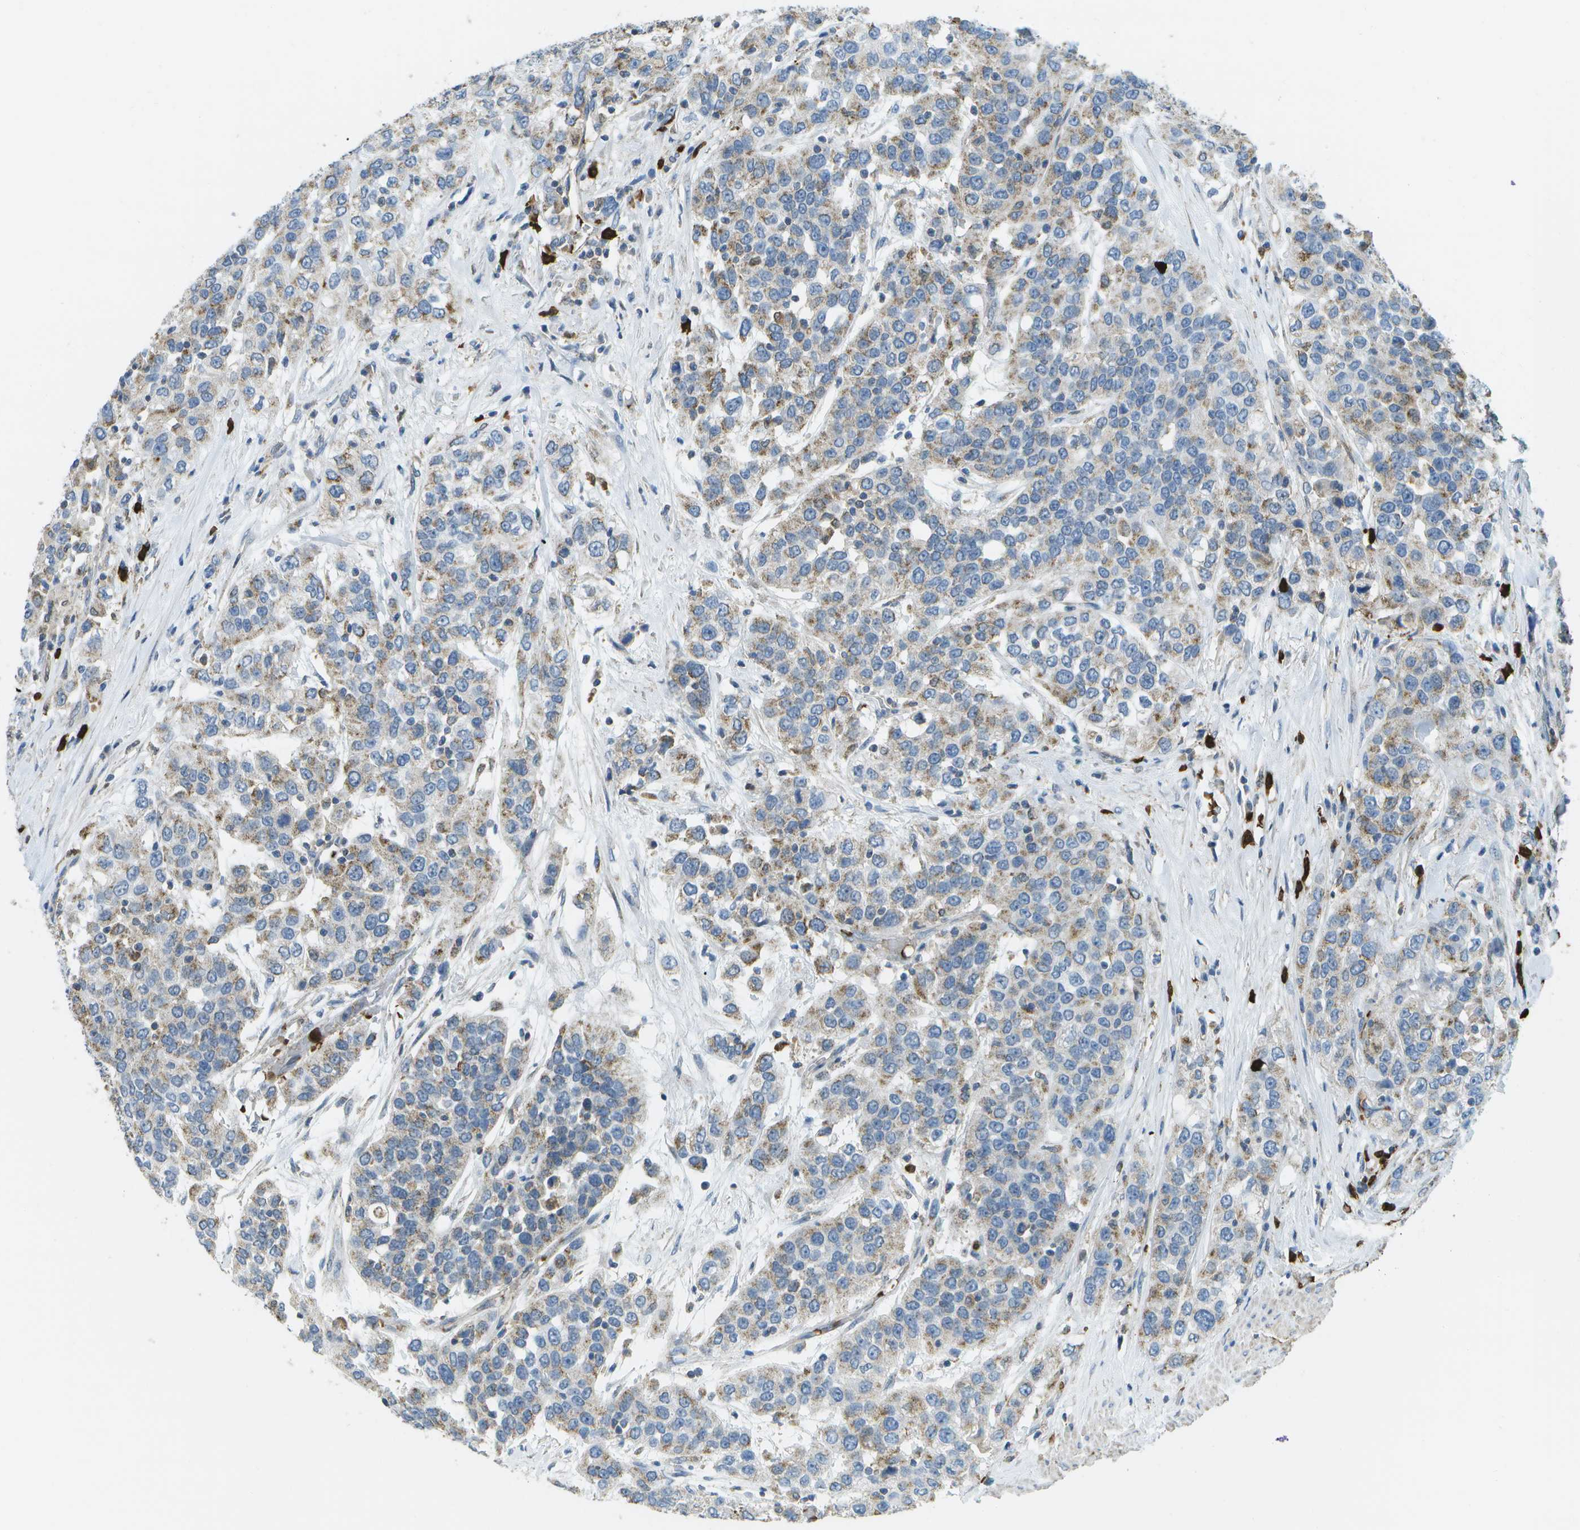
{"staining": {"intensity": "weak", "quantity": ">75%", "location": "cytoplasmic/membranous"}, "tissue": "urothelial cancer", "cell_type": "Tumor cells", "image_type": "cancer", "snomed": [{"axis": "morphology", "description": "Urothelial carcinoma, High grade"}, {"axis": "topography", "description": "Urinary bladder"}], "caption": "This histopathology image reveals IHC staining of urothelial cancer, with low weak cytoplasmic/membranous expression in about >75% of tumor cells.", "gene": "CACHD1", "patient": {"sex": "female", "age": 80}}